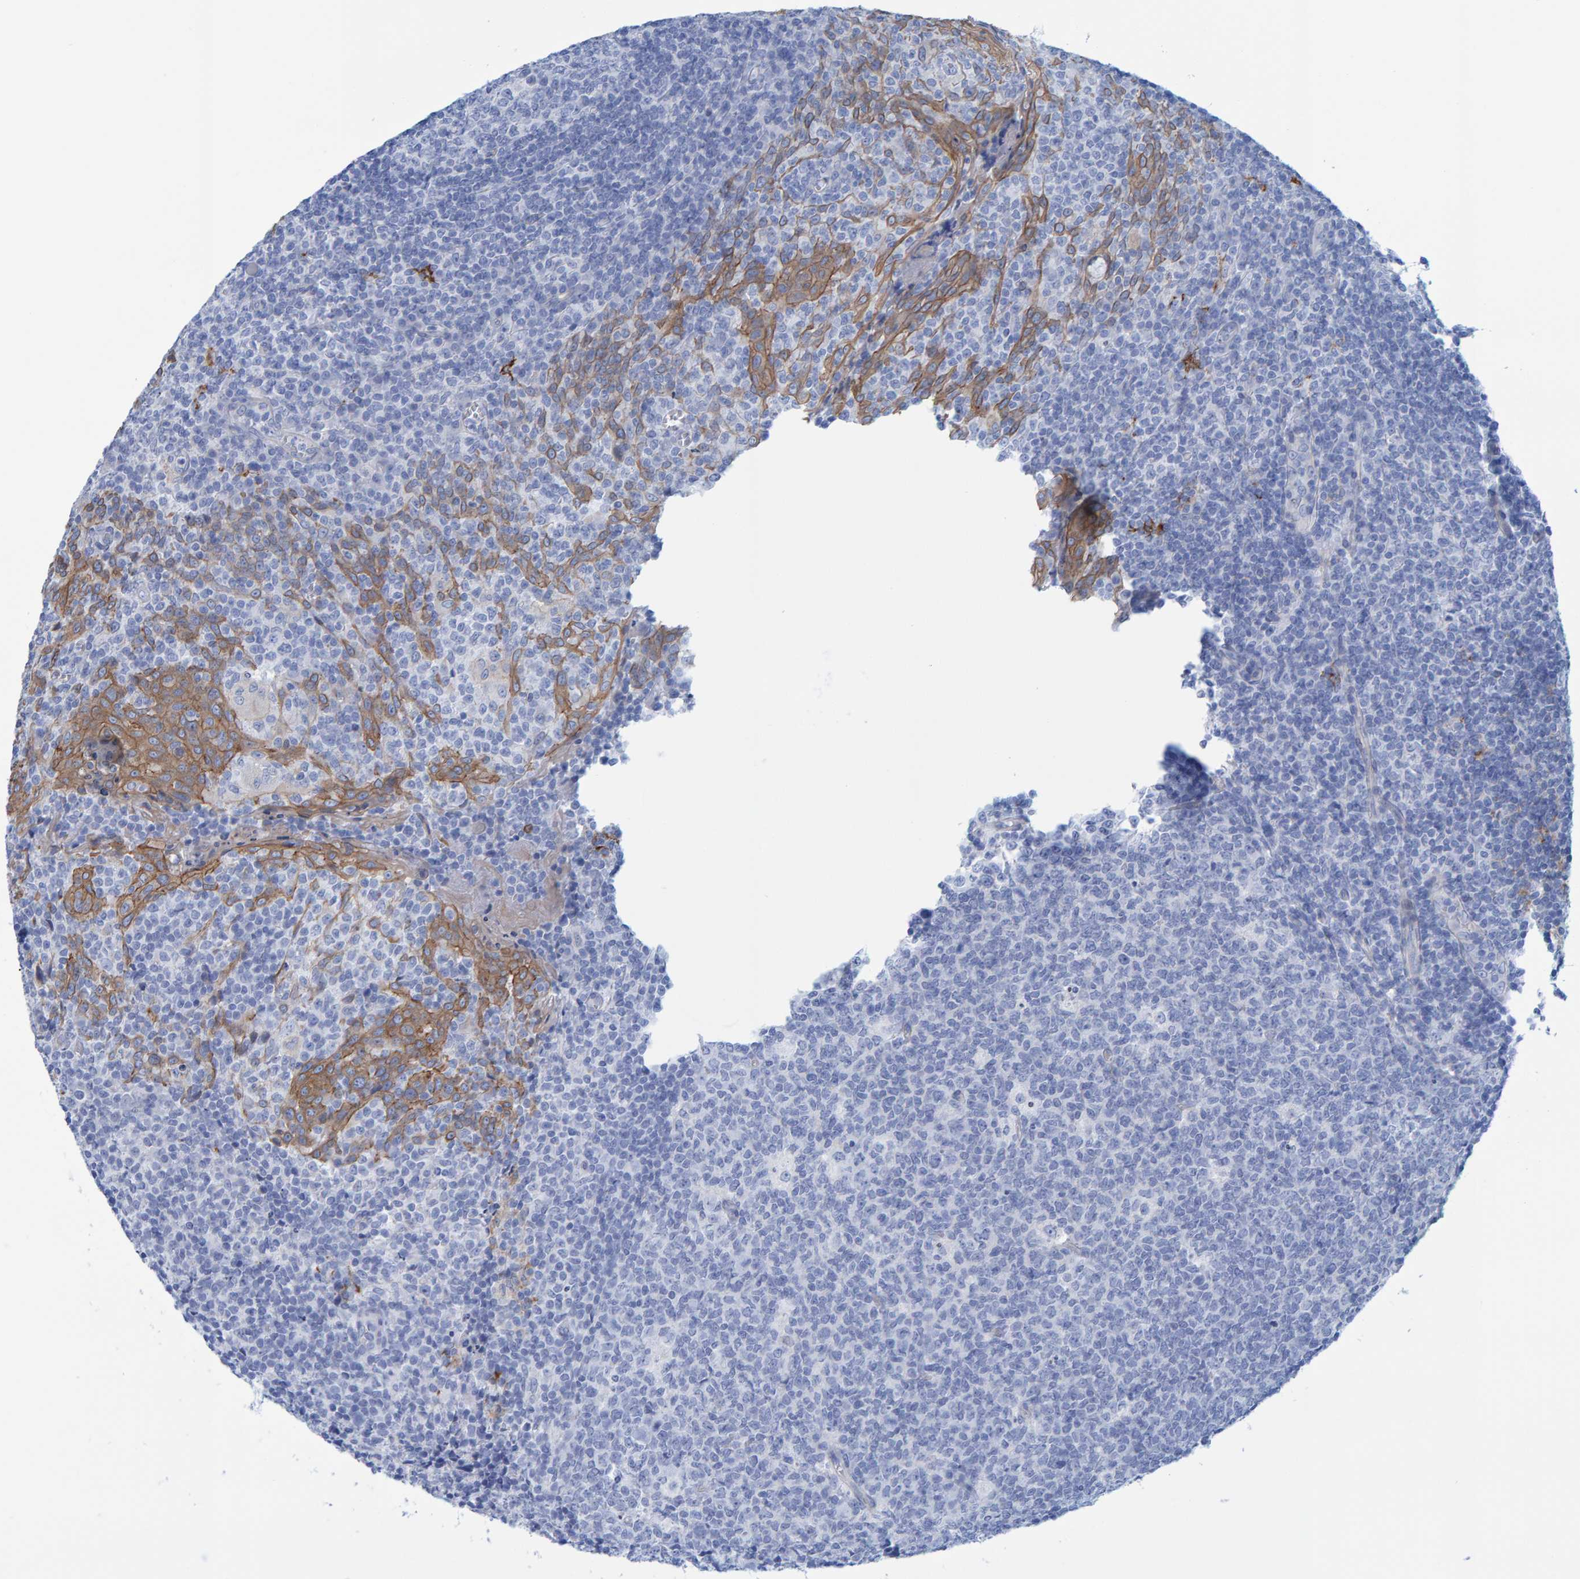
{"staining": {"intensity": "negative", "quantity": "none", "location": "none"}, "tissue": "tonsil", "cell_type": "Germinal center cells", "image_type": "normal", "snomed": [{"axis": "morphology", "description": "Normal tissue, NOS"}, {"axis": "topography", "description": "Tonsil"}], "caption": "The image exhibits no significant expression in germinal center cells of tonsil. The staining is performed using DAB (3,3'-diaminobenzidine) brown chromogen with nuclei counter-stained in using hematoxylin.", "gene": "JAKMIP3", "patient": {"sex": "female", "age": 19}}